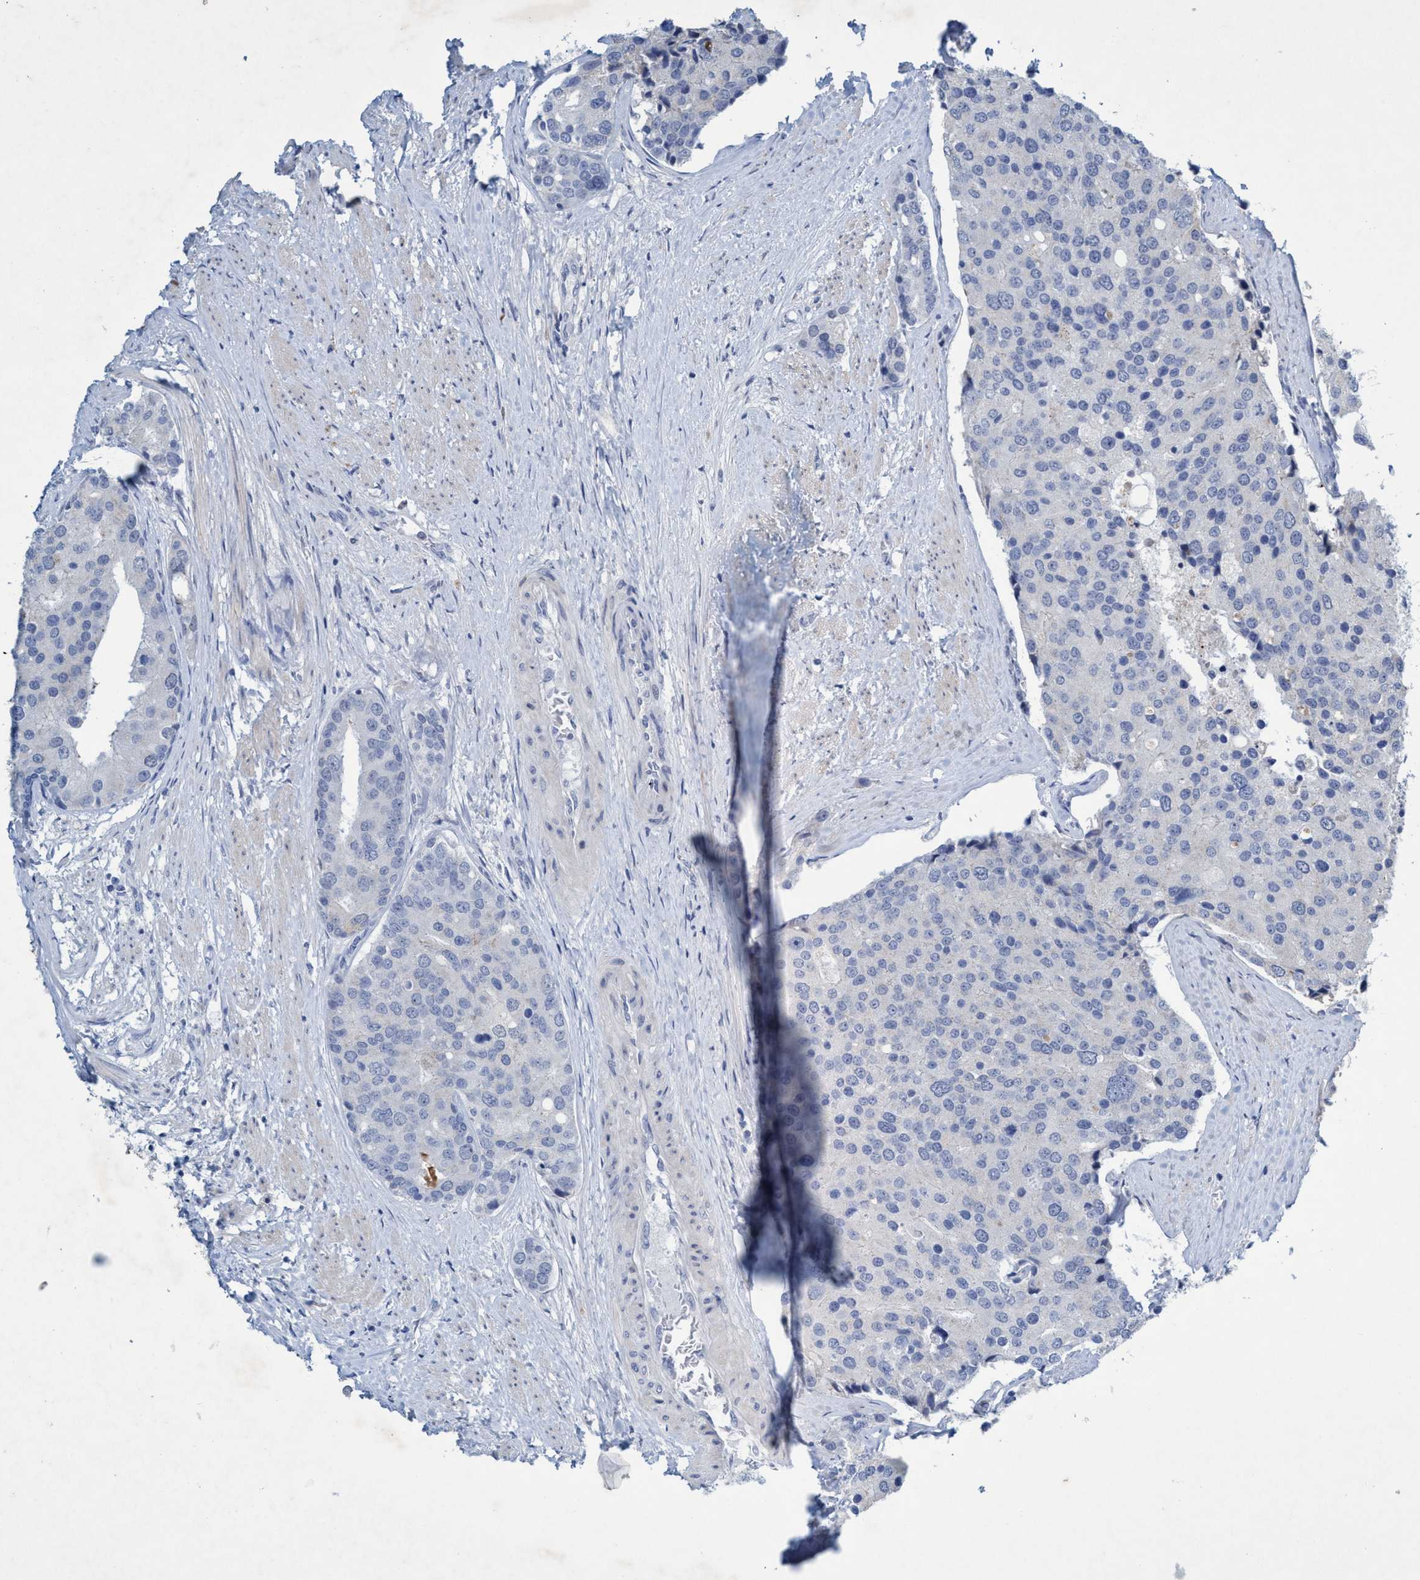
{"staining": {"intensity": "negative", "quantity": "none", "location": "none"}, "tissue": "prostate cancer", "cell_type": "Tumor cells", "image_type": "cancer", "snomed": [{"axis": "morphology", "description": "Adenocarcinoma, High grade"}, {"axis": "topography", "description": "Prostate"}], "caption": "This is a photomicrograph of IHC staining of prostate cancer (adenocarcinoma (high-grade)), which shows no staining in tumor cells. (DAB immunohistochemistry visualized using brightfield microscopy, high magnification).", "gene": "RNF208", "patient": {"sex": "male", "age": 50}}